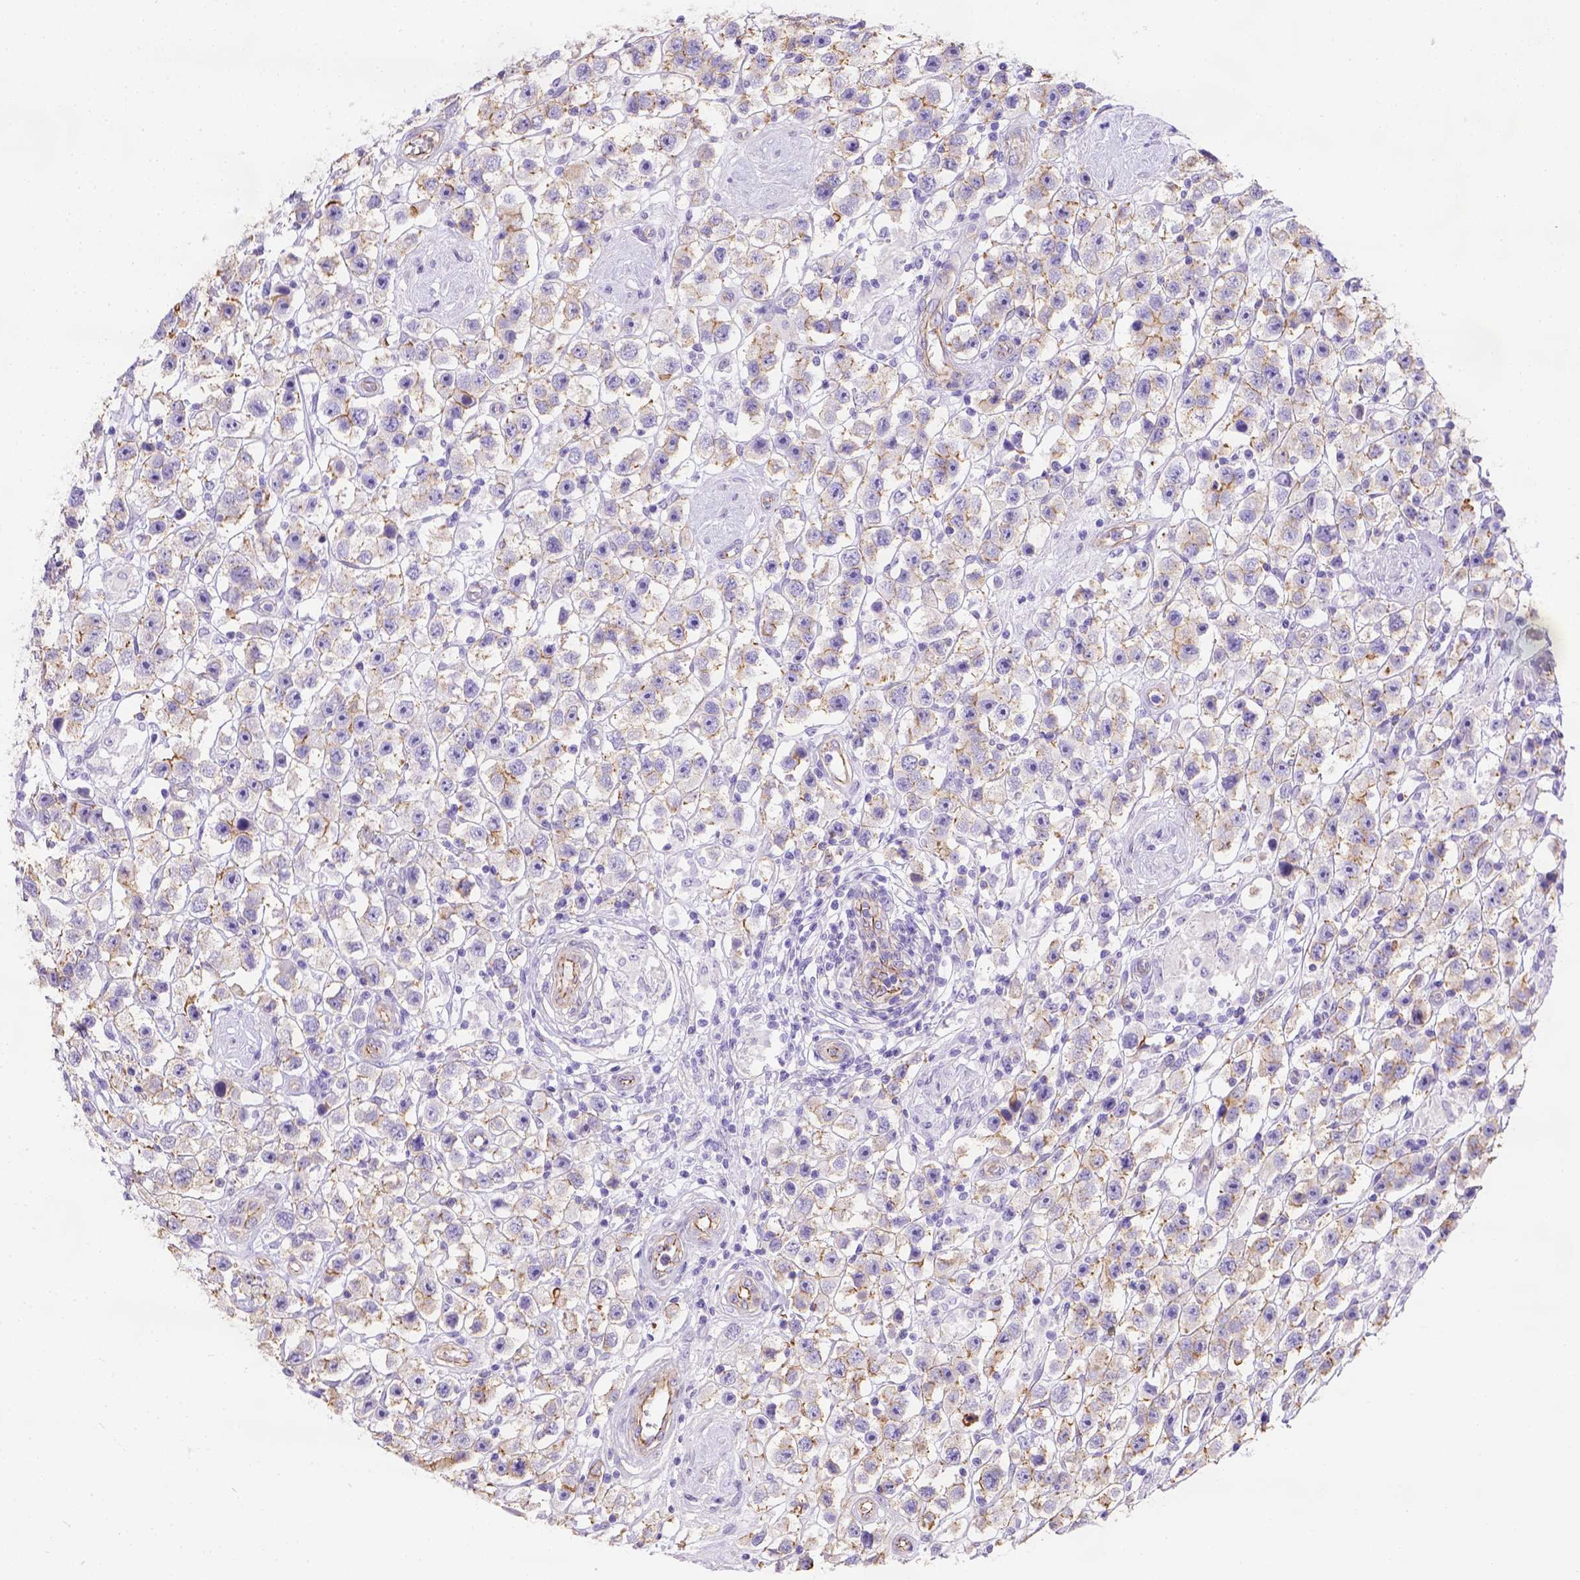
{"staining": {"intensity": "weak", "quantity": ">75%", "location": "cytoplasmic/membranous"}, "tissue": "testis cancer", "cell_type": "Tumor cells", "image_type": "cancer", "snomed": [{"axis": "morphology", "description": "Seminoma, NOS"}, {"axis": "topography", "description": "Testis"}], "caption": "The micrograph exhibits staining of testis cancer (seminoma), revealing weak cytoplasmic/membranous protein expression (brown color) within tumor cells.", "gene": "PHF7", "patient": {"sex": "male", "age": 45}}